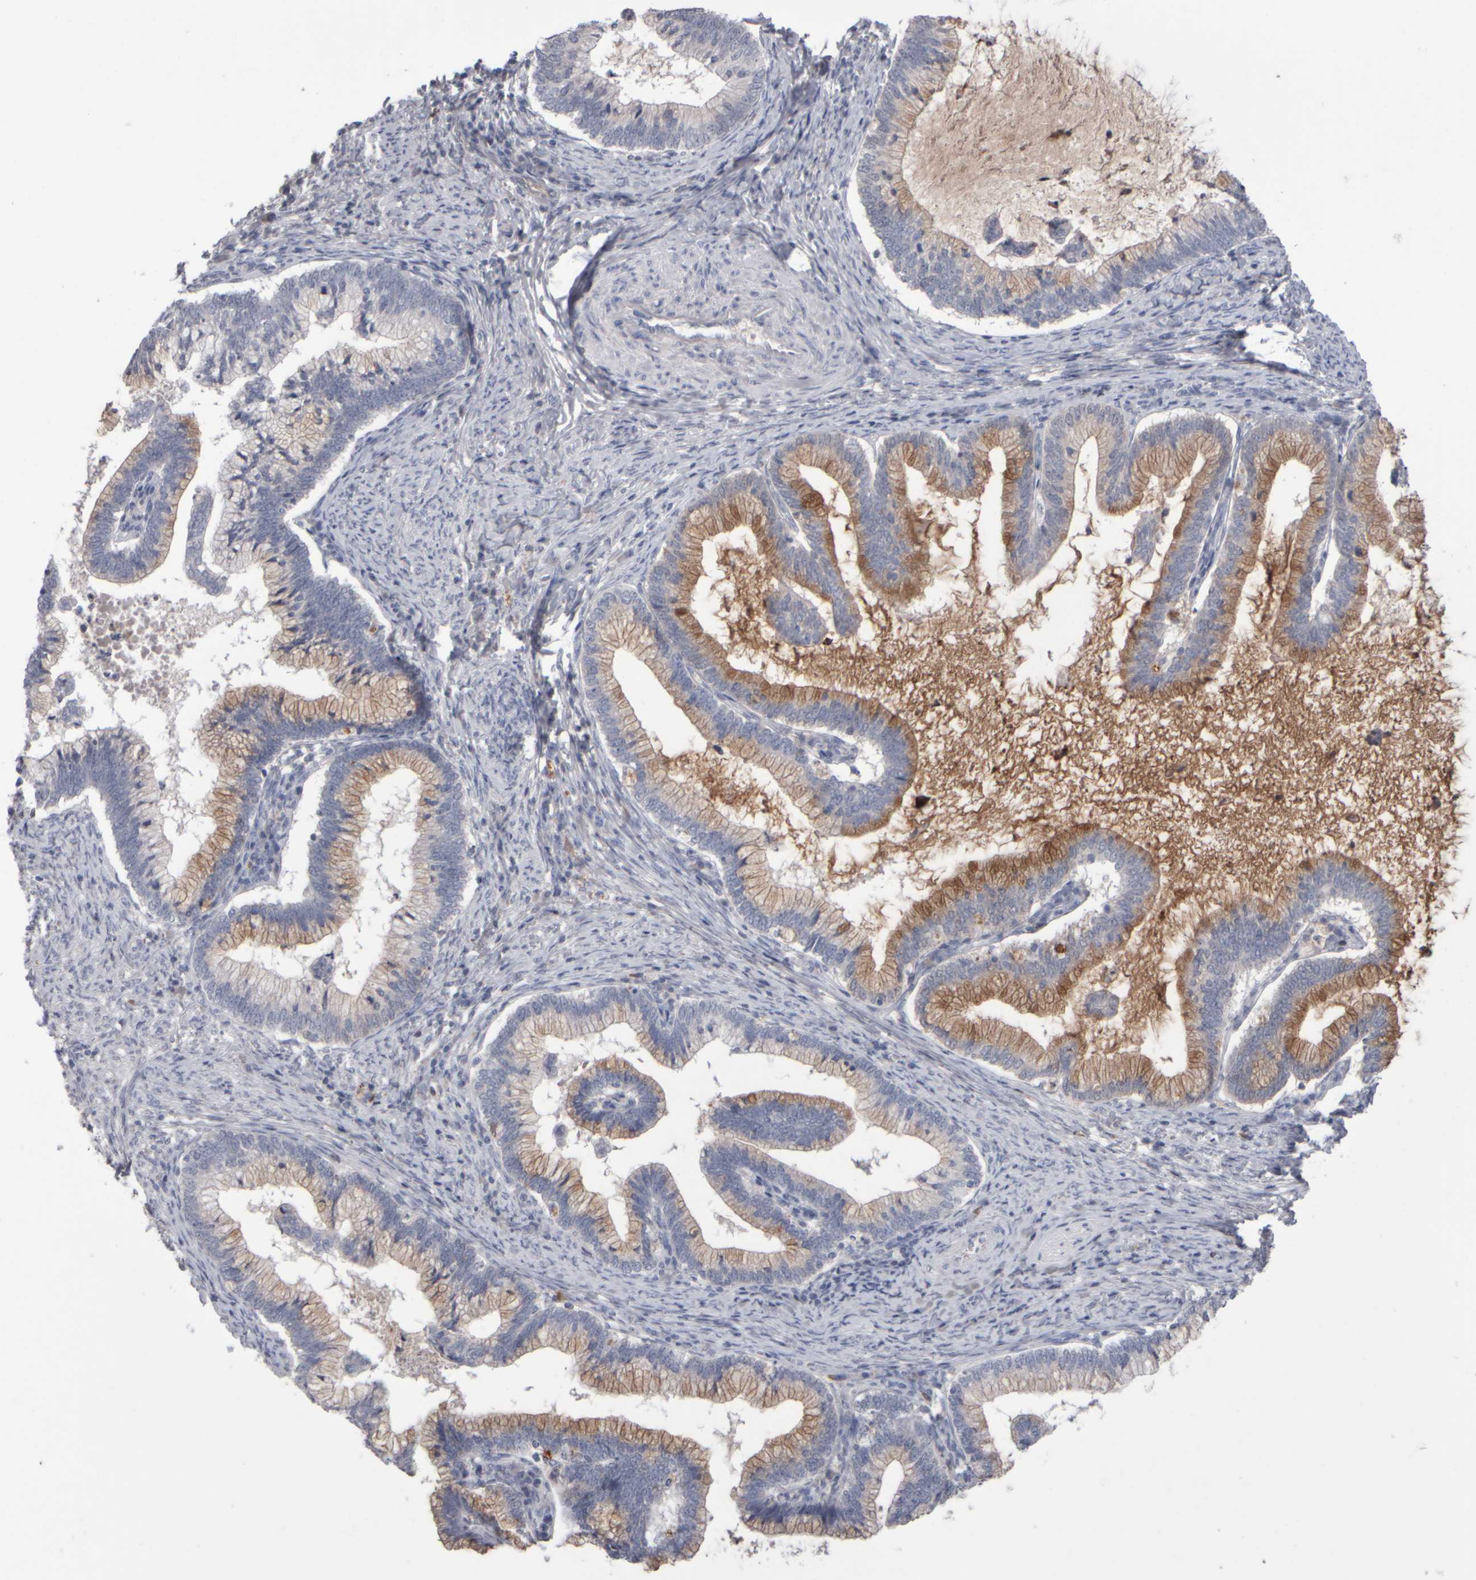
{"staining": {"intensity": "moderate", "quantity": "25%-75%", "location": "cytoplasmic/membranous"}, "tissue": "cervical cancer", "cell_type": "Tumor cells", "image_type": "cancer", "snomed": [{"axis": "morphology", "description": "Adenocarcinoma, NOS"}, {"axis": "topography", "description": "Cervix"}], "caption": "Immunohistochemistry (IHC) staining of adenocarcinoma (cervical), which demonstrates medium levels of moderate cytoplasmic/membranous positivity in approximately 25%-75% of tumor cells indicating moderate cytoplasmic/membranous protein expression. The staining was performed using DAB (brown) for protein detection and nuclei were counterstained in hematoxylin (blue).", "gene": "EPHX2", "patient": {"sex": "female", "age": 36}}